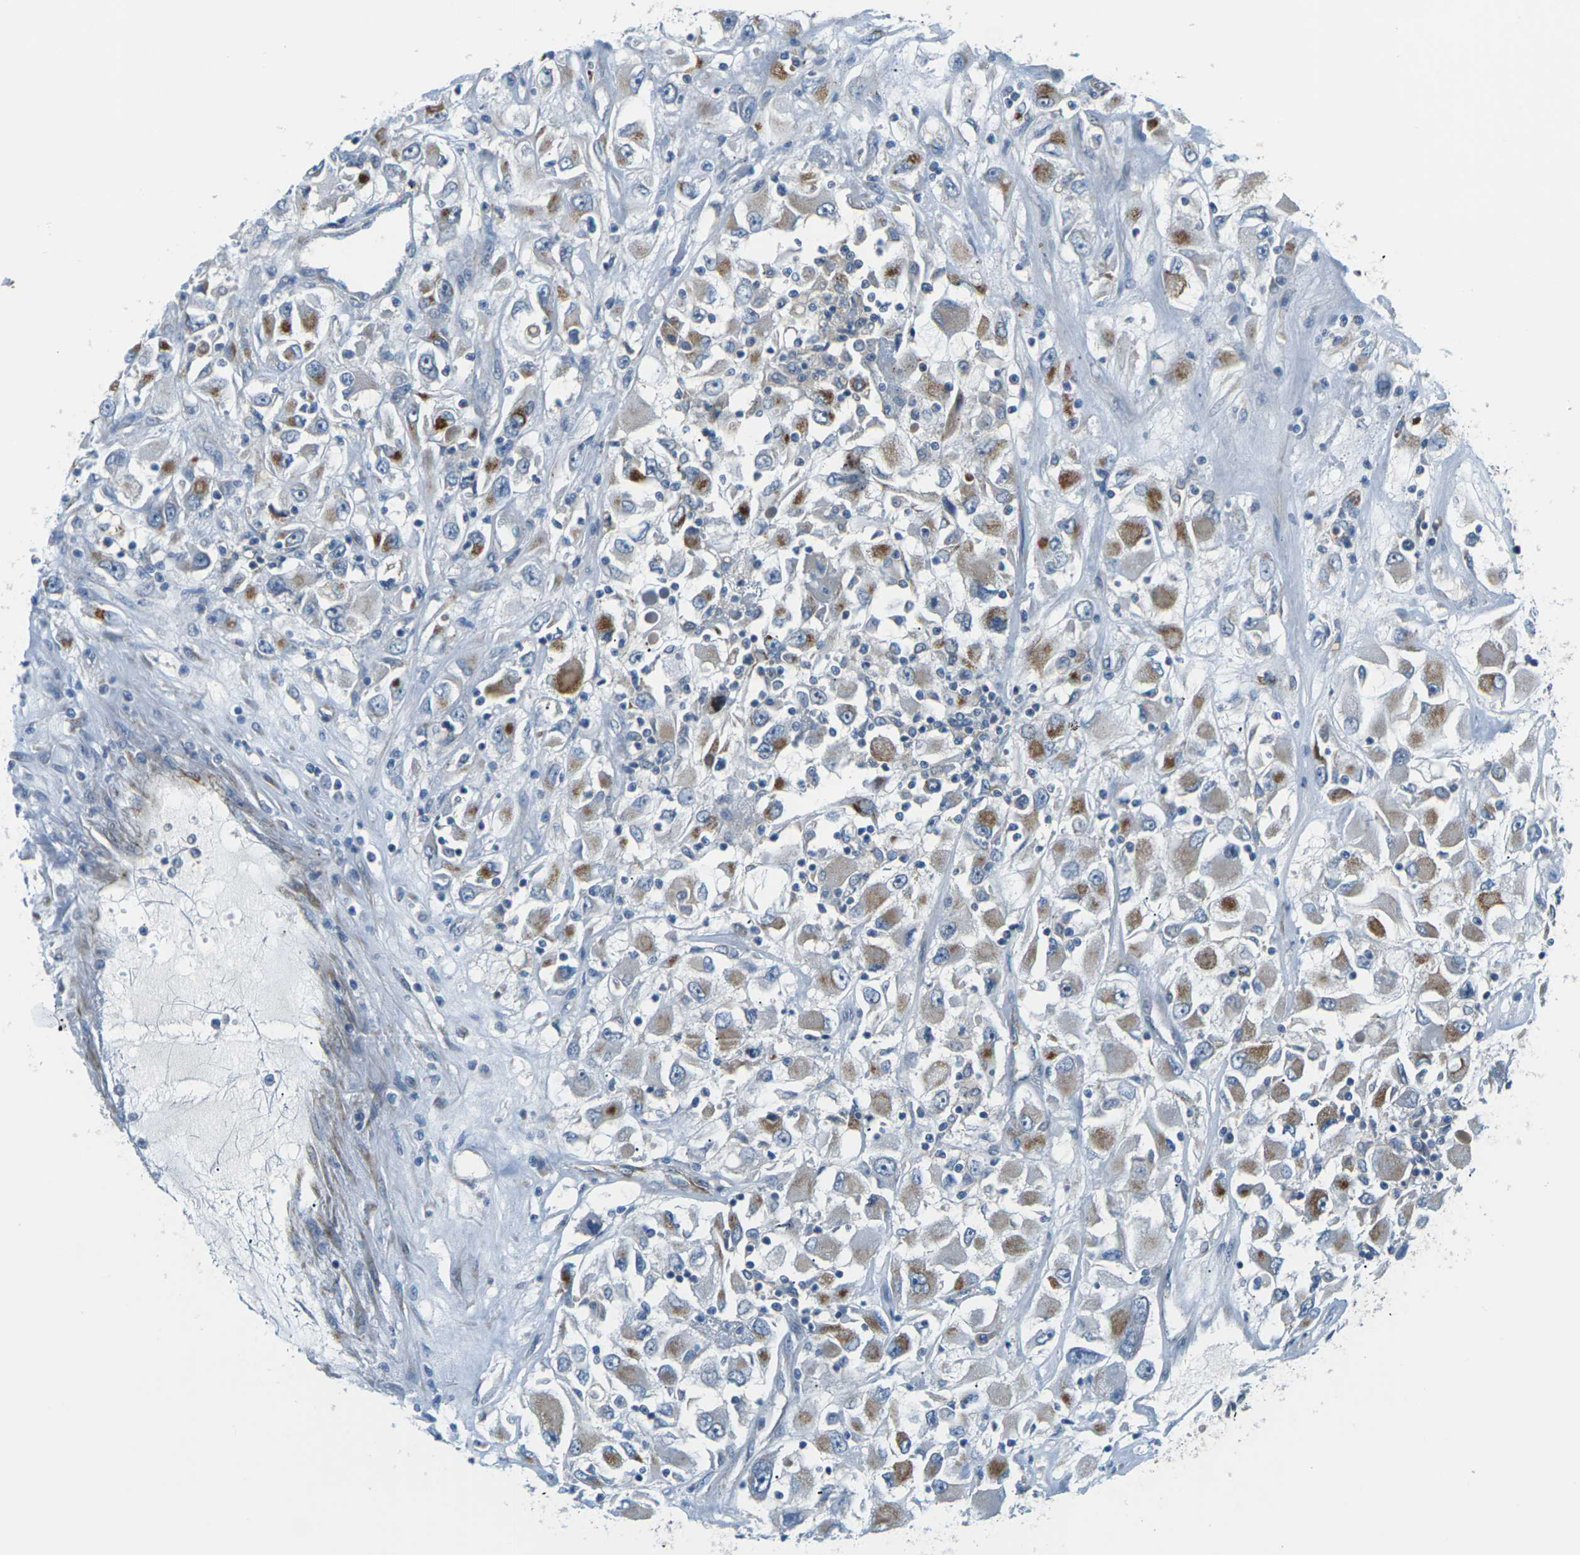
{"staining": {"intensity": "moderate", "quantity": "<25%", "location": "cytoplasmic/membranous"}, "tissue": "renal cancer", "cell_type": "Tumor cells", "image_type": "cancer", "snomed": [{"axis": "morphology", "description": "Adenocarcinoma, NOS"}, {"axis": "topography", "description": "Kidney"}], "caption": "An image of adenocarcinoma (renal) stained for a protein exhibits moderate cytoplasmic/membranous brown staining in tumor cells. (Stains: DAB in brown, nuclei in blue, Microscopy: brightfield microscopy at high magnification).", "gene": "SLC13A3", "patient": {"sex": "female", "age": 52}}